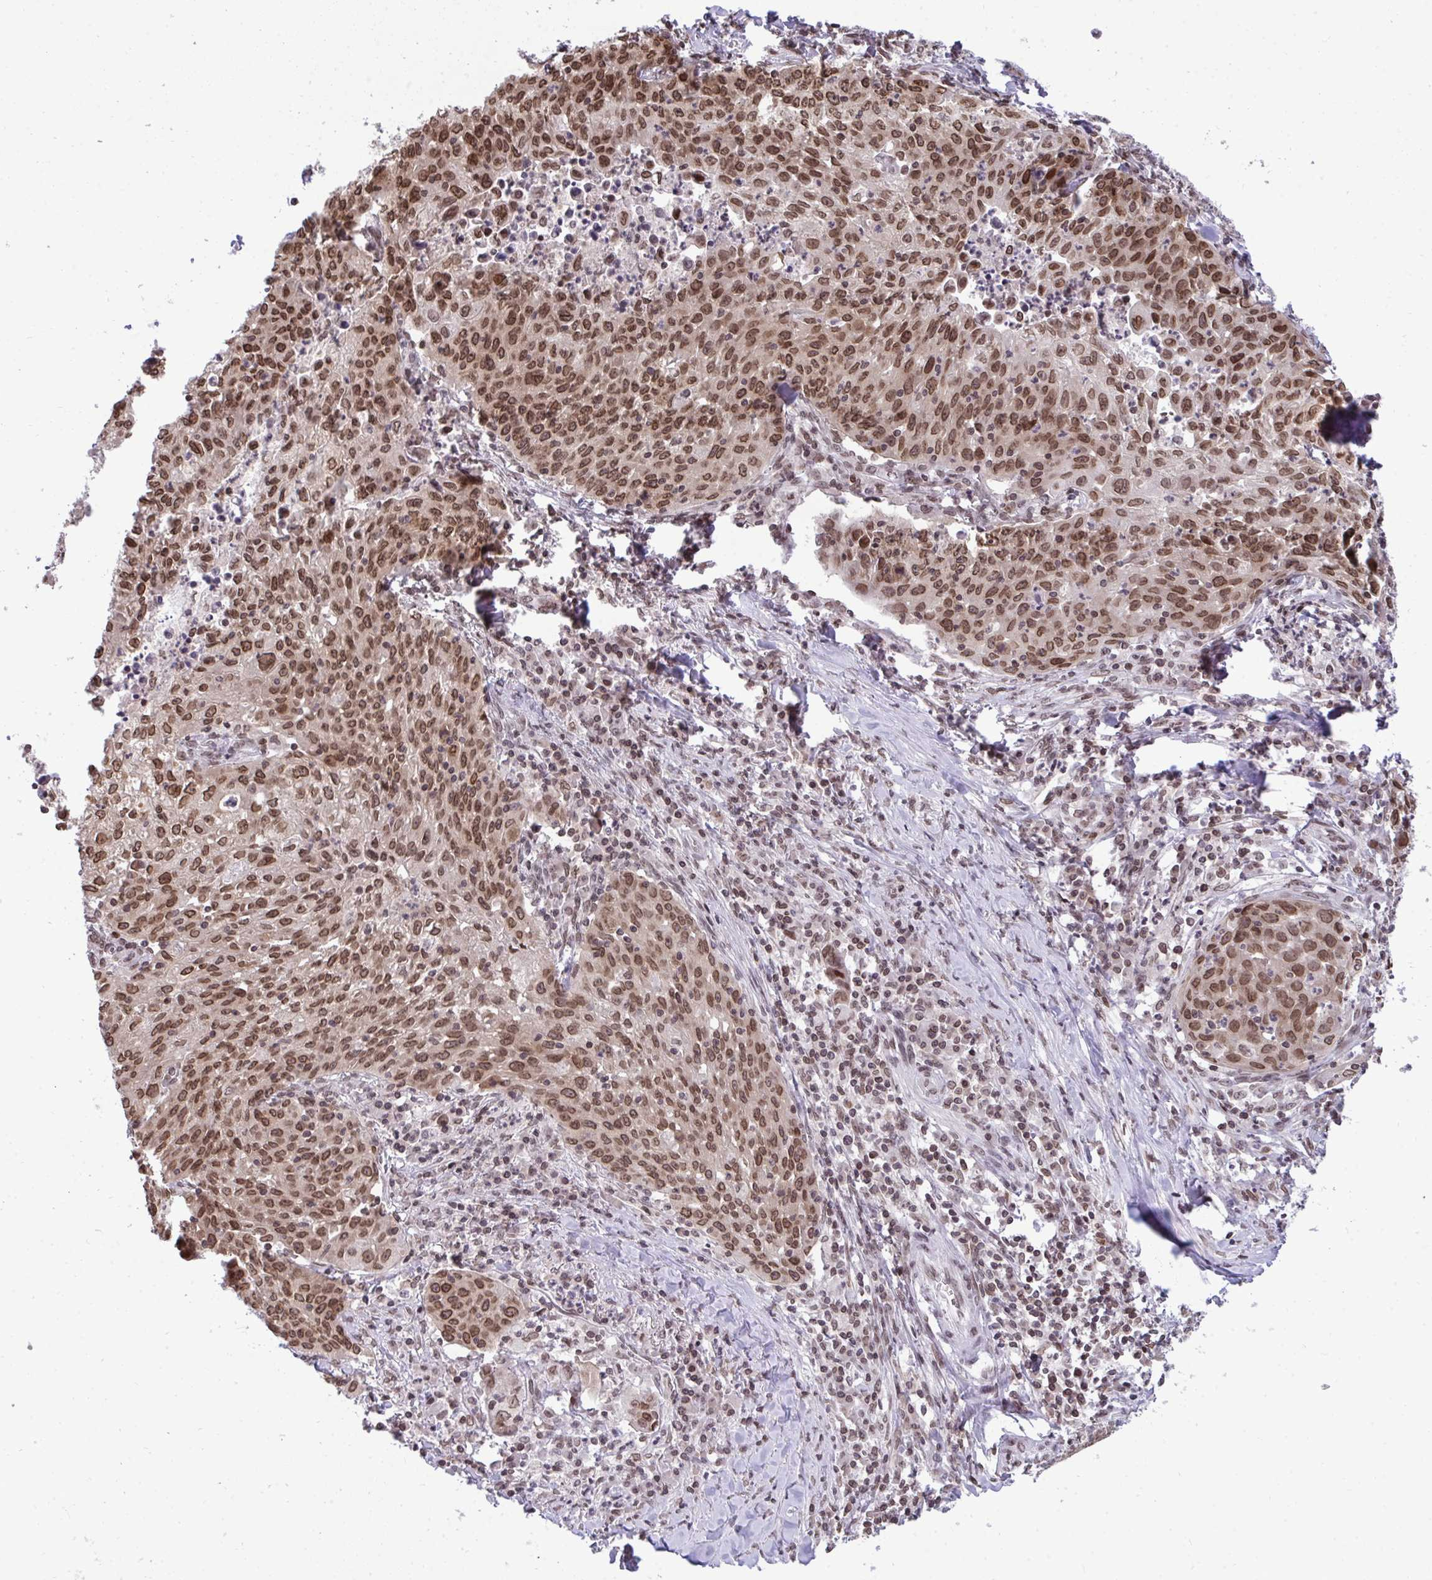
{"staining": {"intensity": "moderate", "quantity": ">75%", "location": "nuclear"}, "tissue": "lung cancer", "cell_type": "Tumor cells", "image_type": "cancer", "snomed": [{"axis": "morphology", "description": "Squamous cell carcinoma, NOS"}, {"axis": "morphology", "description": "Squamous cell carcinoma, metastatic, NOS"}, {"axis": "topography", "description": "Bronchus"}, {"axis": "topography", "description": "Lung"}], "caption": "Lung cancer stained with a protein marker exhibits moderate staining in tumor cells.", "gene": "JPT1", "patient": {"sex": "male", "age": 62}}